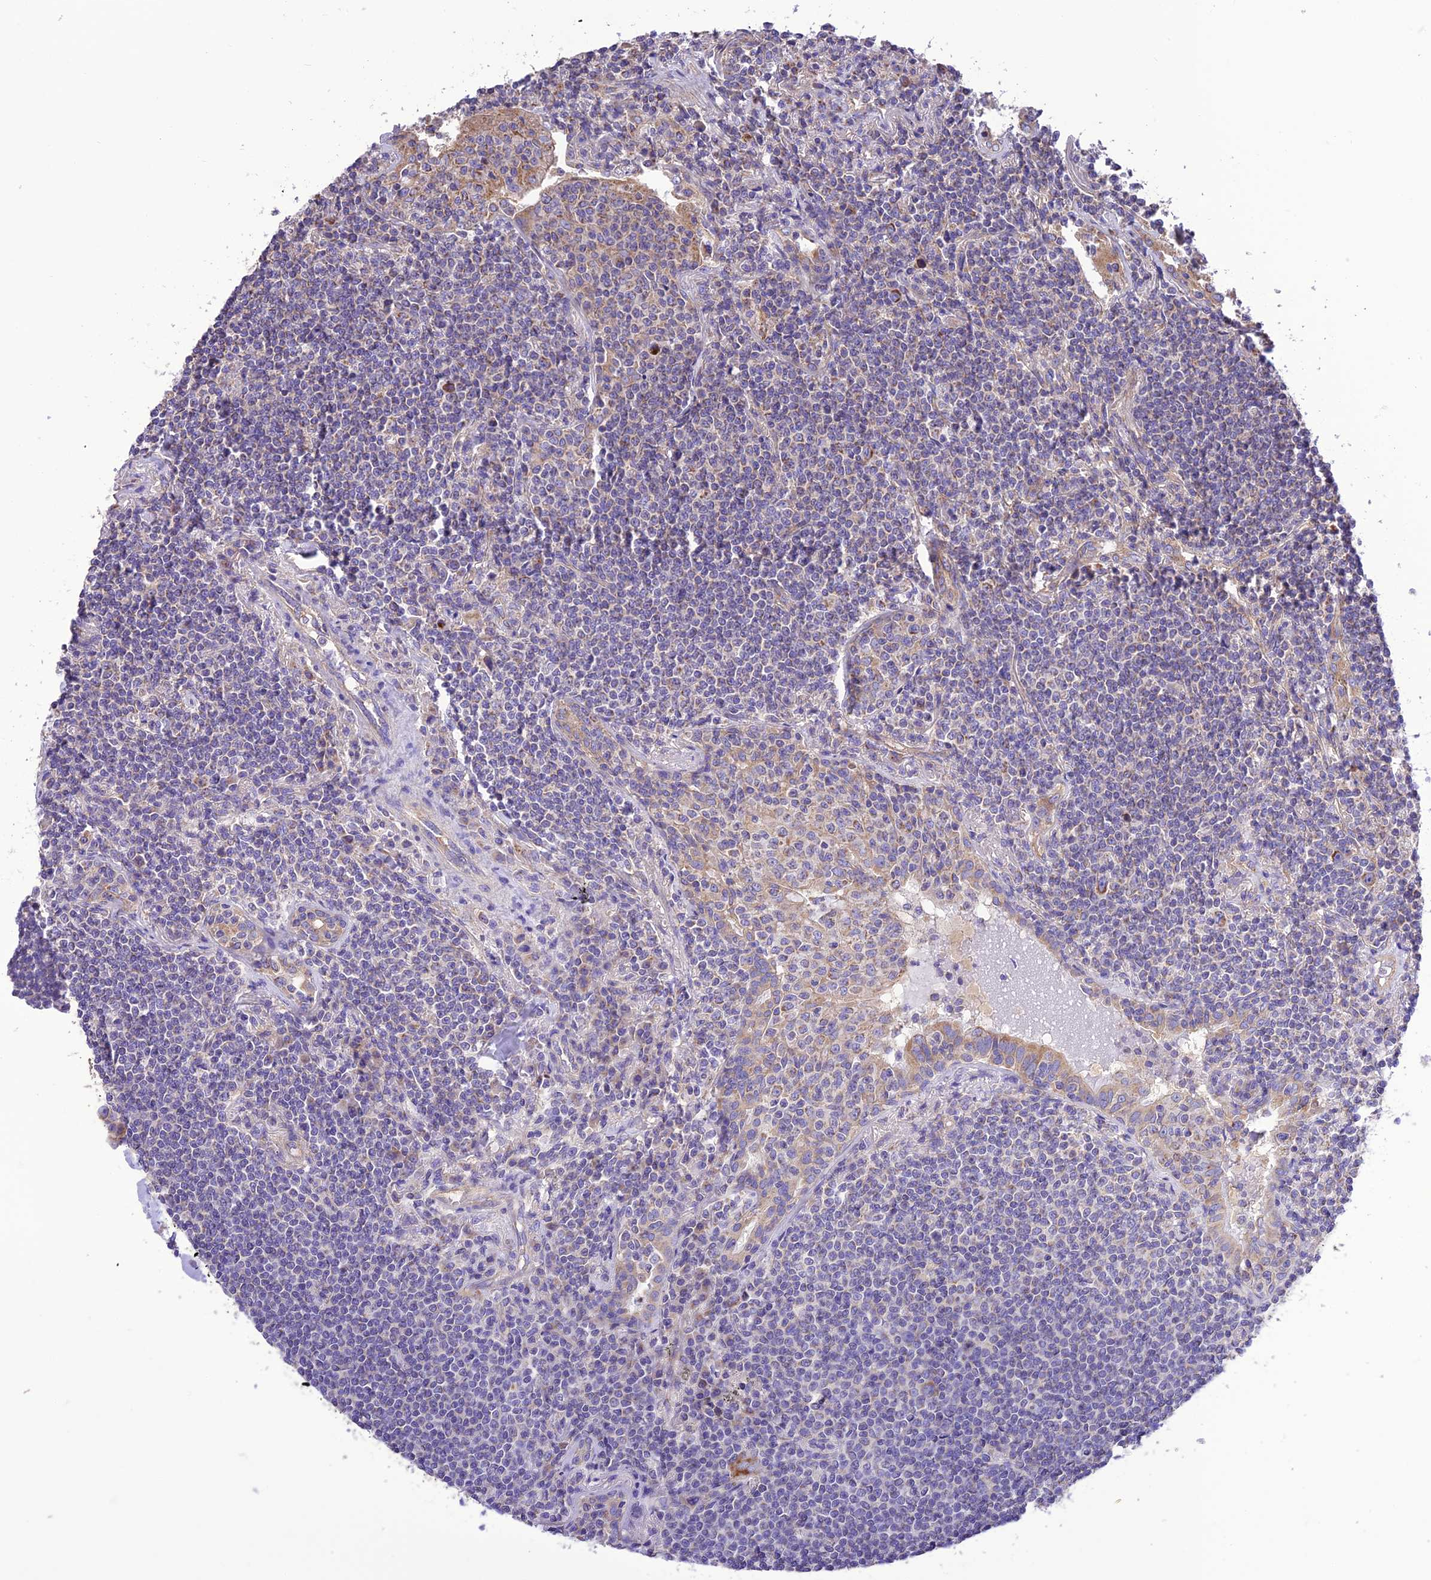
{"staining": {"intensity": "weak", "quantity": "25%-75%", "location": "cytoplasmic/membranous"}, "tissue": "lymphoma", "cell_type": "Tumor cells", "image_type": "cancer", "snomed": [{"axis": "morphology", "description": "Malignant lymphoma, non-Hodgkin's type, Low grade"}, {"axis": "topography", "description": "Lung"}], "caption": "The immunohistochemical stain labels weak cytoplasmic/membranous positivity in tumor cells of low-grade malignant lymphoma, non-Hodgkin's type tissue. The protein is stained brown, and the nuclei are stained in blue (DAB IHC with brightfield microscopy, high magnification).", "gene": "MAP3K12", "patient": {"sex": "female", "age": 71}}